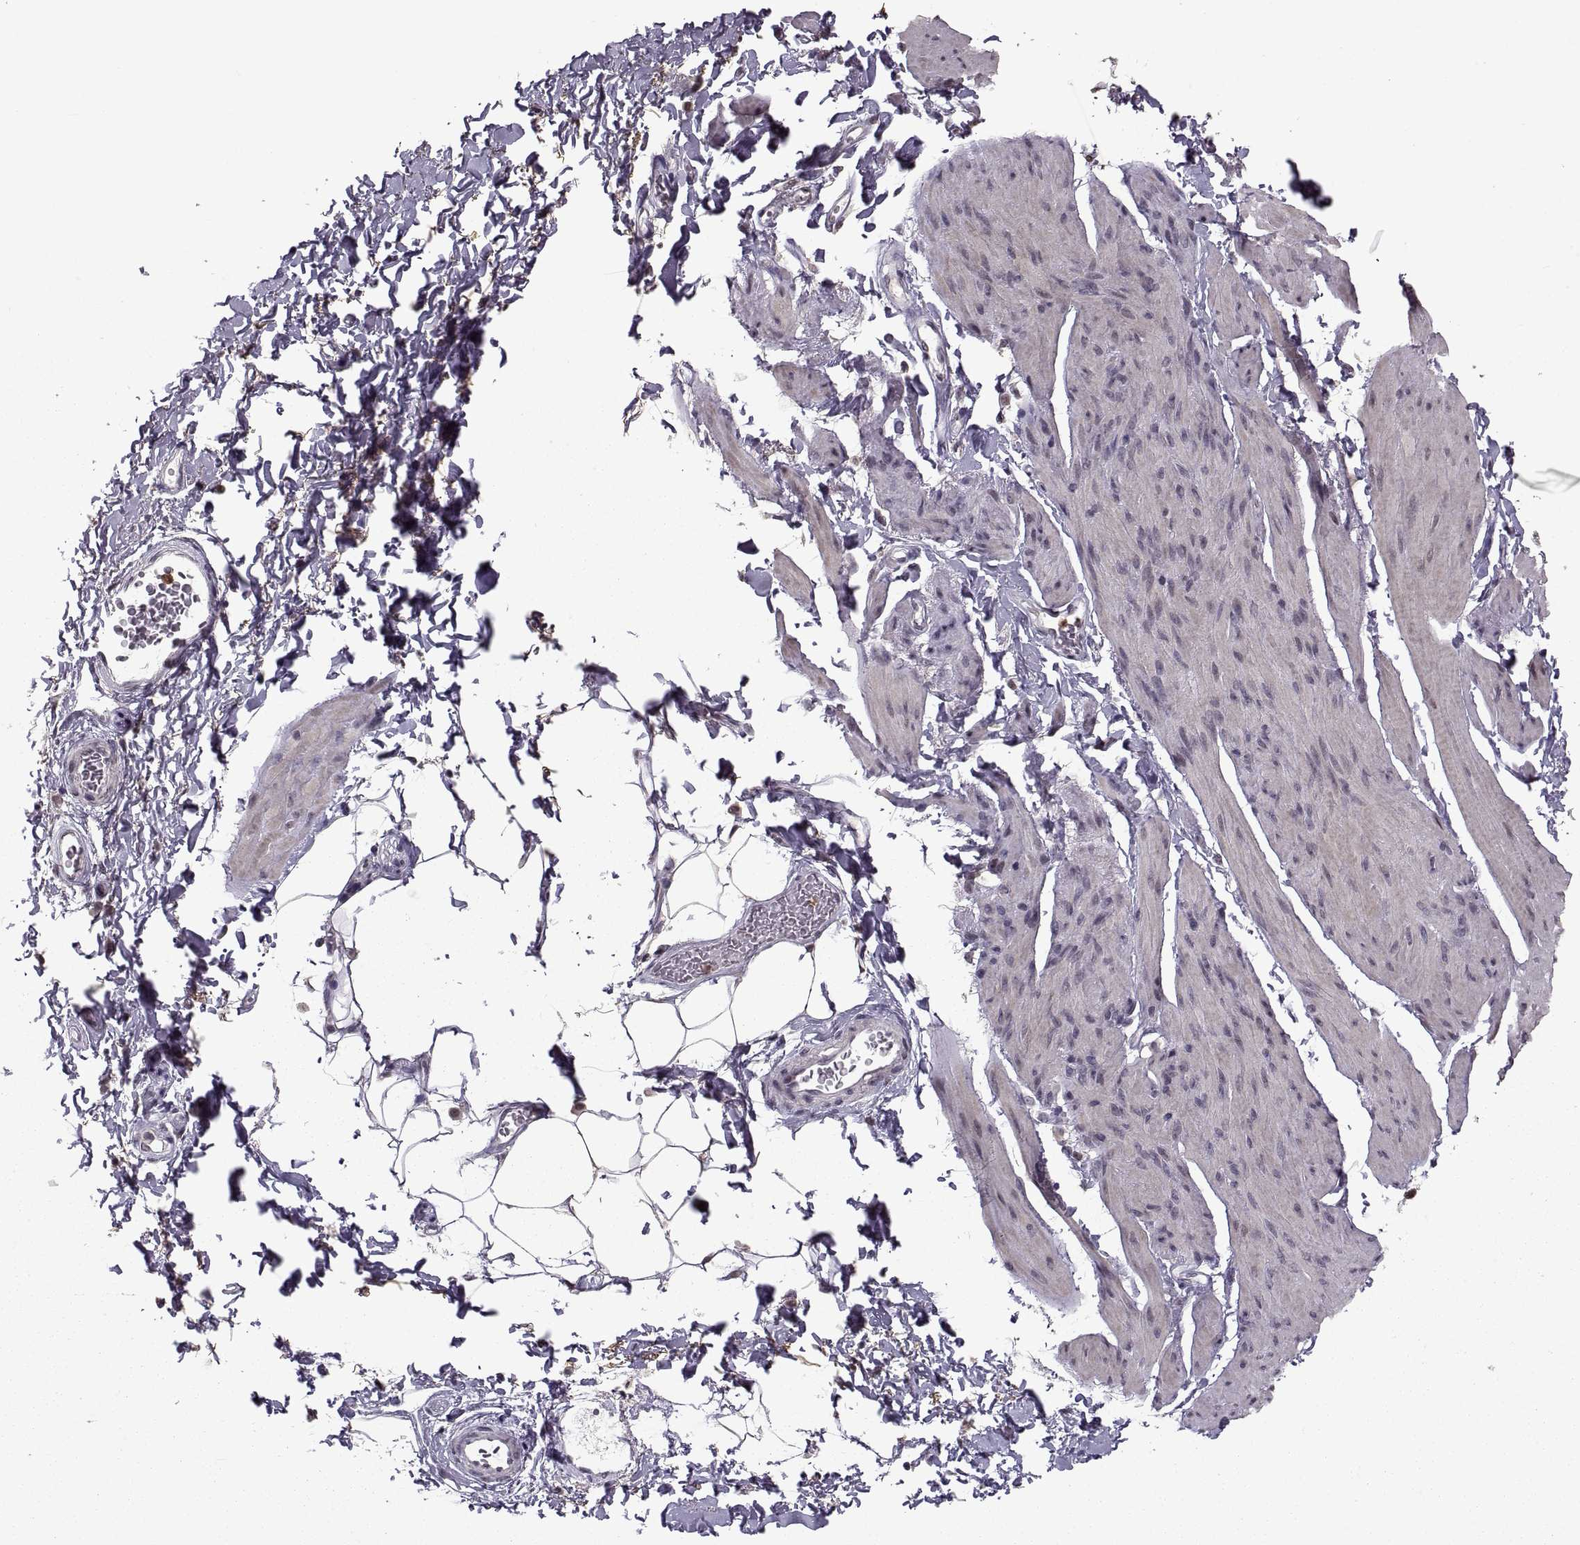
{"staining": {"intensity": "negative", "quantity": "none", "location": "none"}, "tissue": "smooth muscle", "cell_type": "Smooth muscle cells", "image_type": "normal", "snomed": [{"axis": "morphology", "description": "Normal tissue, NOS"}, {"axis": "topography", "description": "Adipose tissue"}, {"axis": "topography", "description": "Smooth muscle"}, {"axis": "topography", "description": "Peripheral nerve tissue"}], "caption": "High magnification brightfield microscopy of unremarkable smooth muscle stained with DAB (brown) and counterstained with hematoxylin (blue): smooth muscle cells show no significant expression.", "gene": "PALS1", "patient": {"sex": "male", "age": 83}}